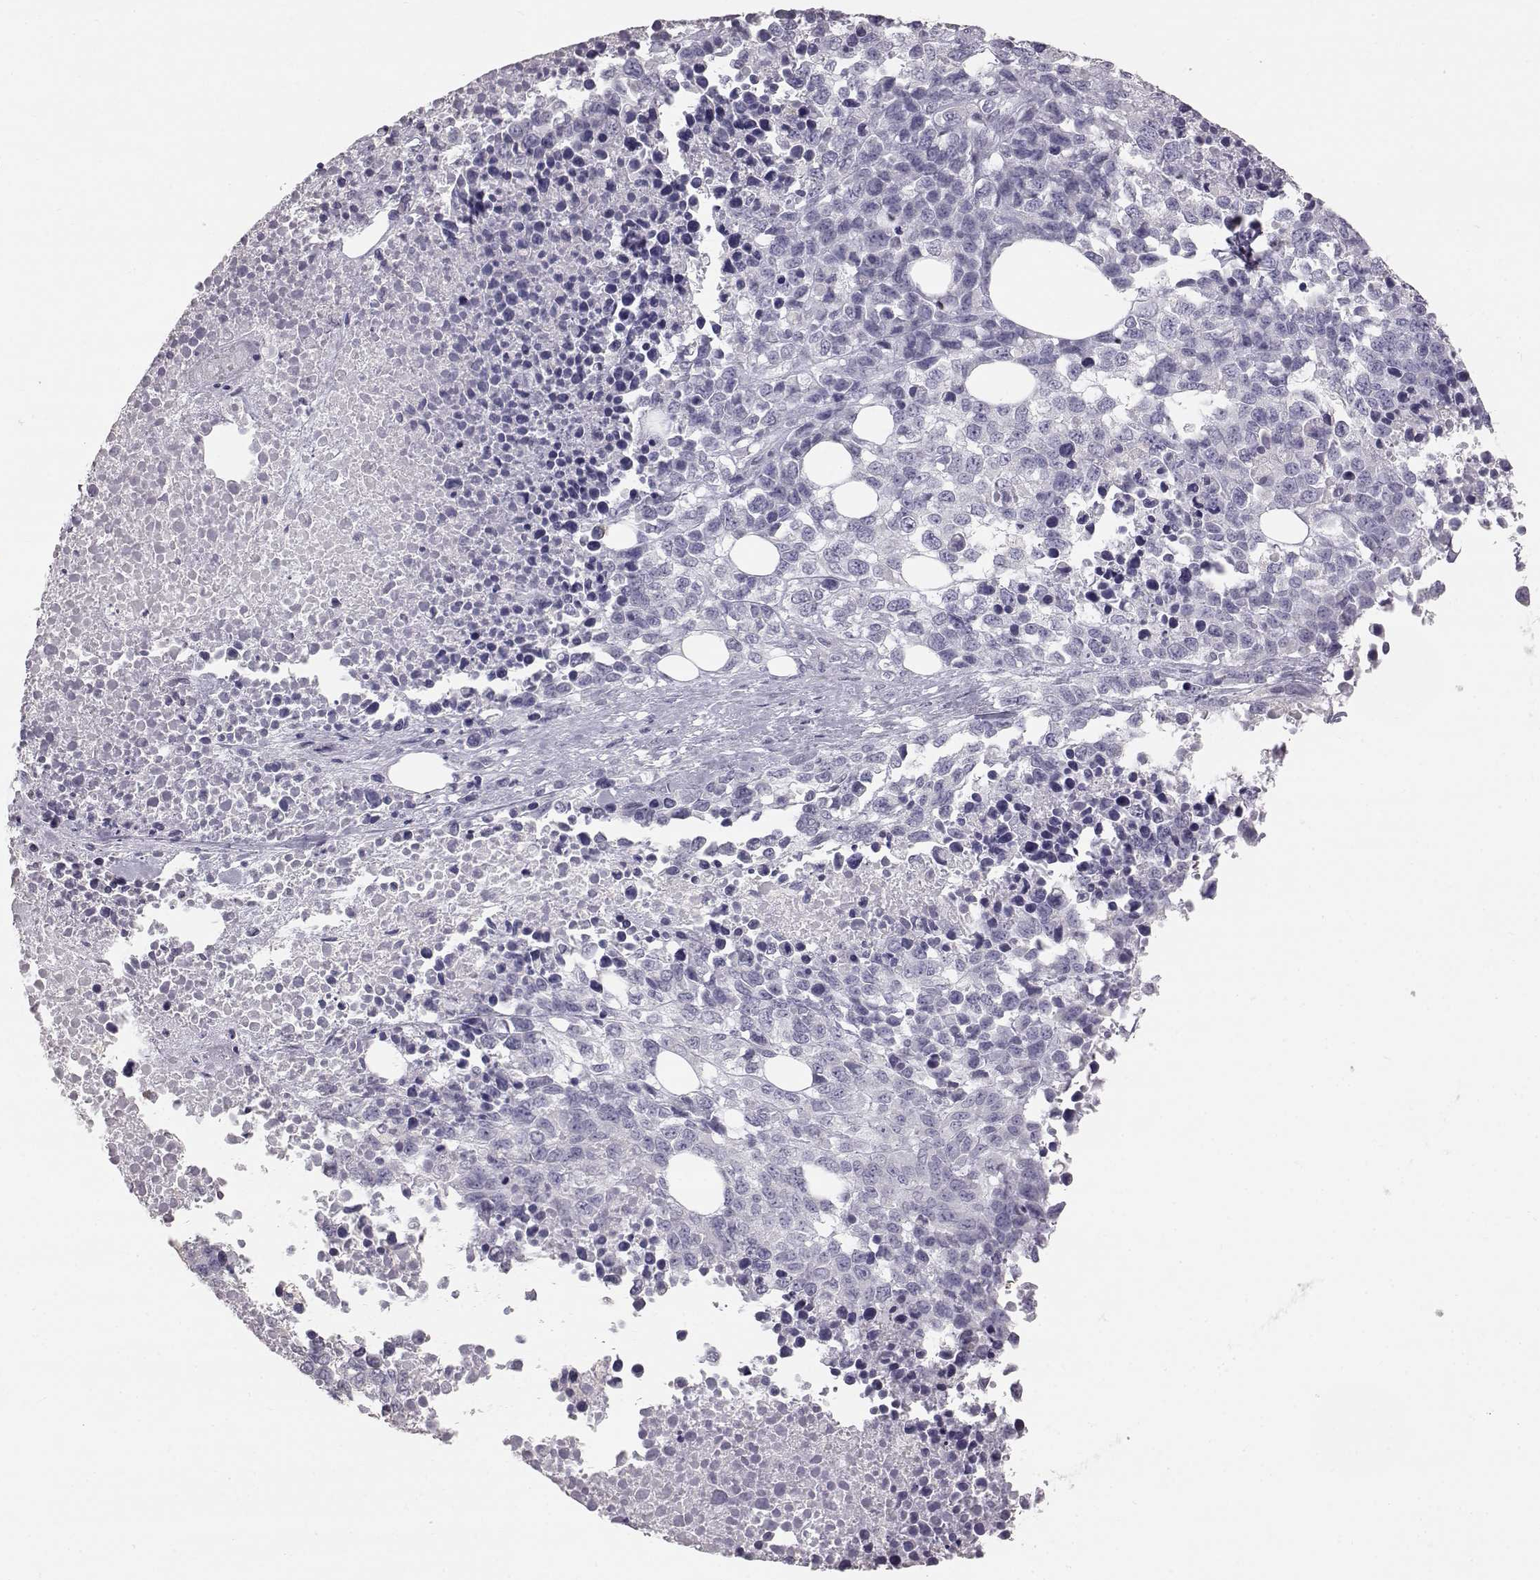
{"staining": {"intensity": "negative", "quantity": "none", "location": "none"}, "tissue": "melanoma", "cell_type": "Tumor cells", "image_type": "cancer", "snomed": [{"axis": "morphology", "description": "Malignant melanoma, Metastatic site"}, {"axis": "topography", "description": "Skin"}], "caption": "Immunohistochemical staining of human malignant melanoma (metastatic site) reveals no significant staining in tumor cells.", "gene": "KRT33A", "patient": {"sex": "male", "age": 84}}